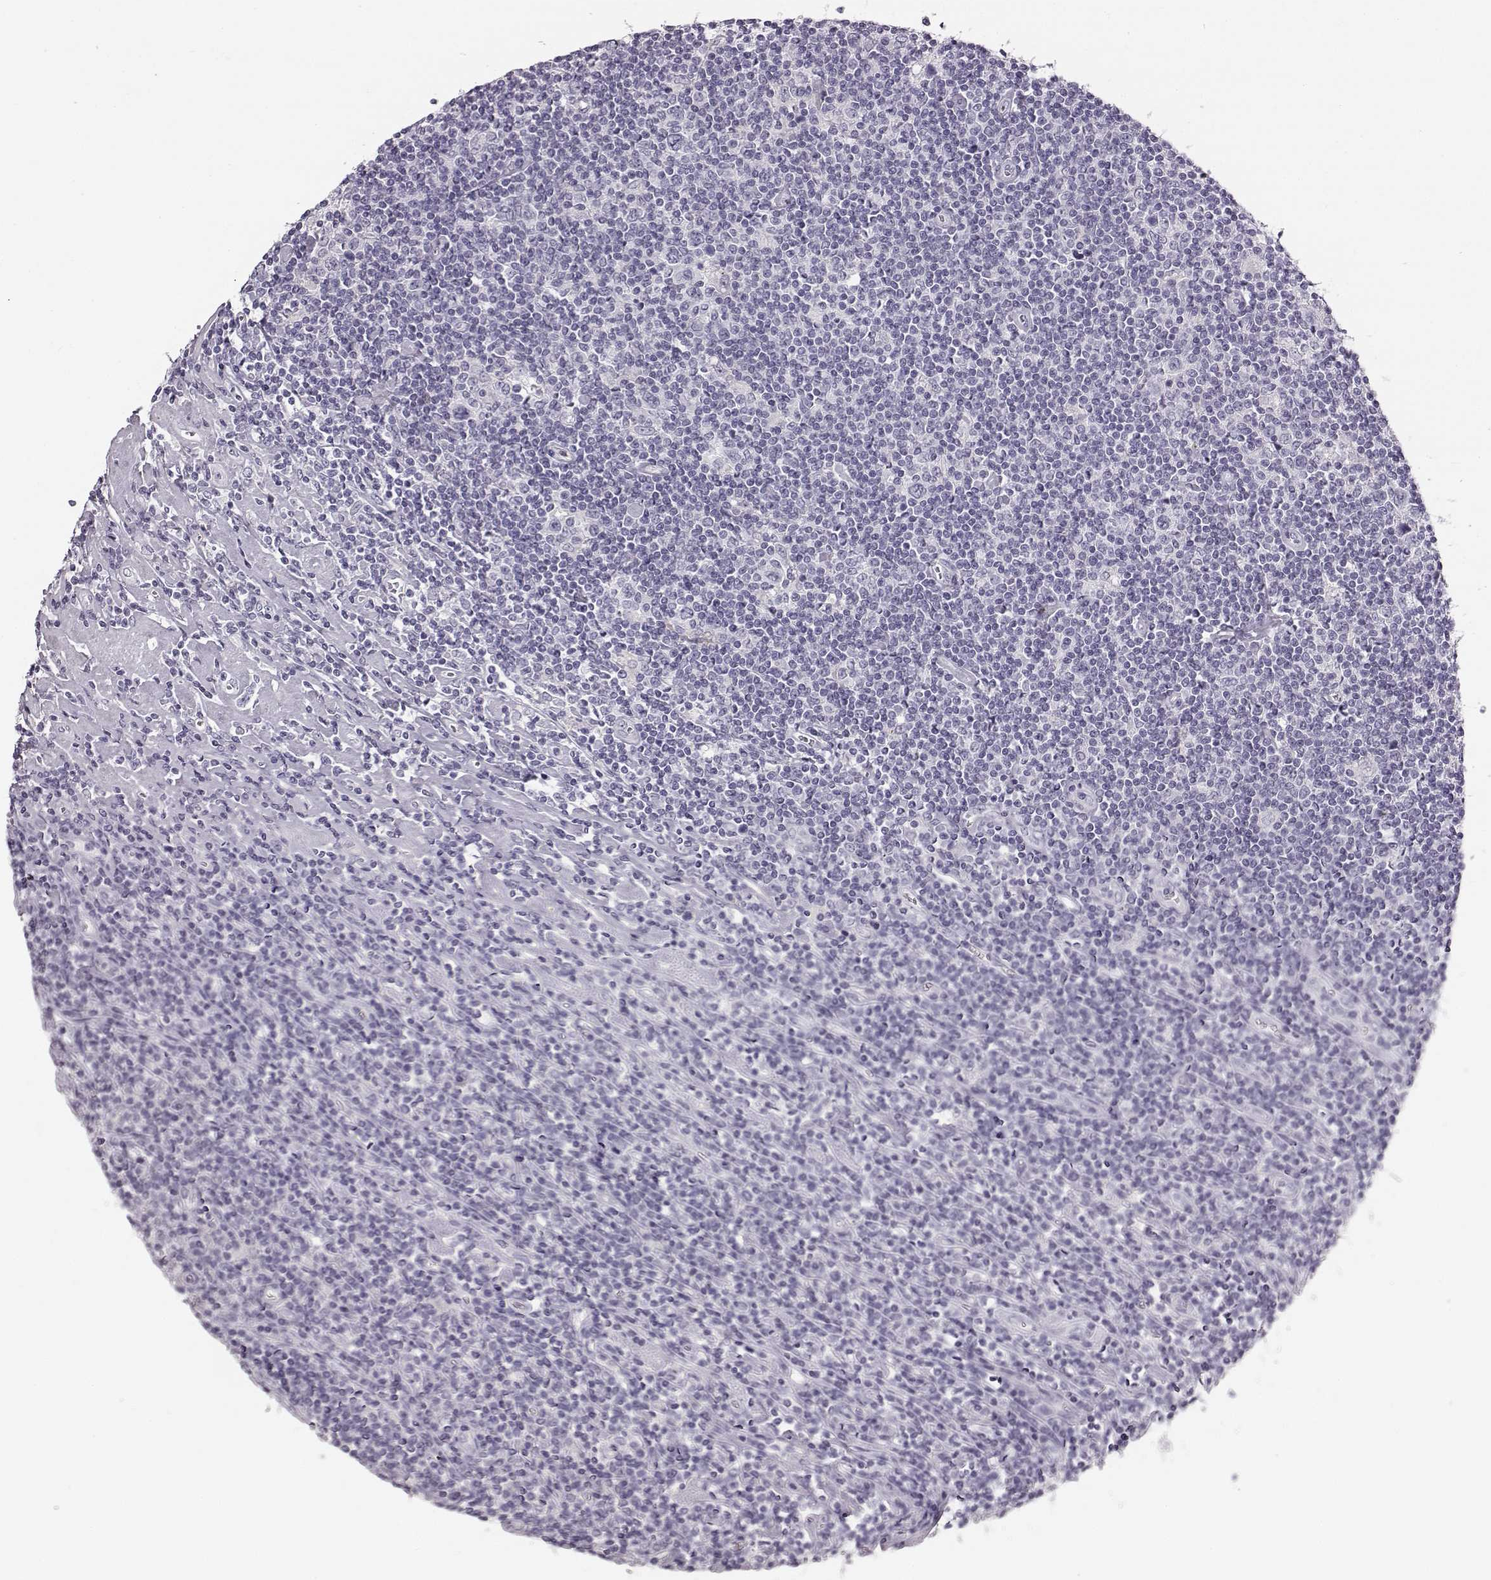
{"staining": {"intensity": "negative", "quantity": "none", "location": "none"}, "tissue": "lymphoma", "cell_type": "Tumor cells", "image_type": "cancer", "snomed": [{"axis": "morphology", "description": "Hodgkin's disease, NOS"}, {"axis": "topography", "description": "Lymph node"}], "caption": "This is an immunohistochemistry histopathology image of human lymphoma. There is no staining in tumor cells.", "gene": "KIAA0319", "patient": {"sex": "male", "age": 40}}